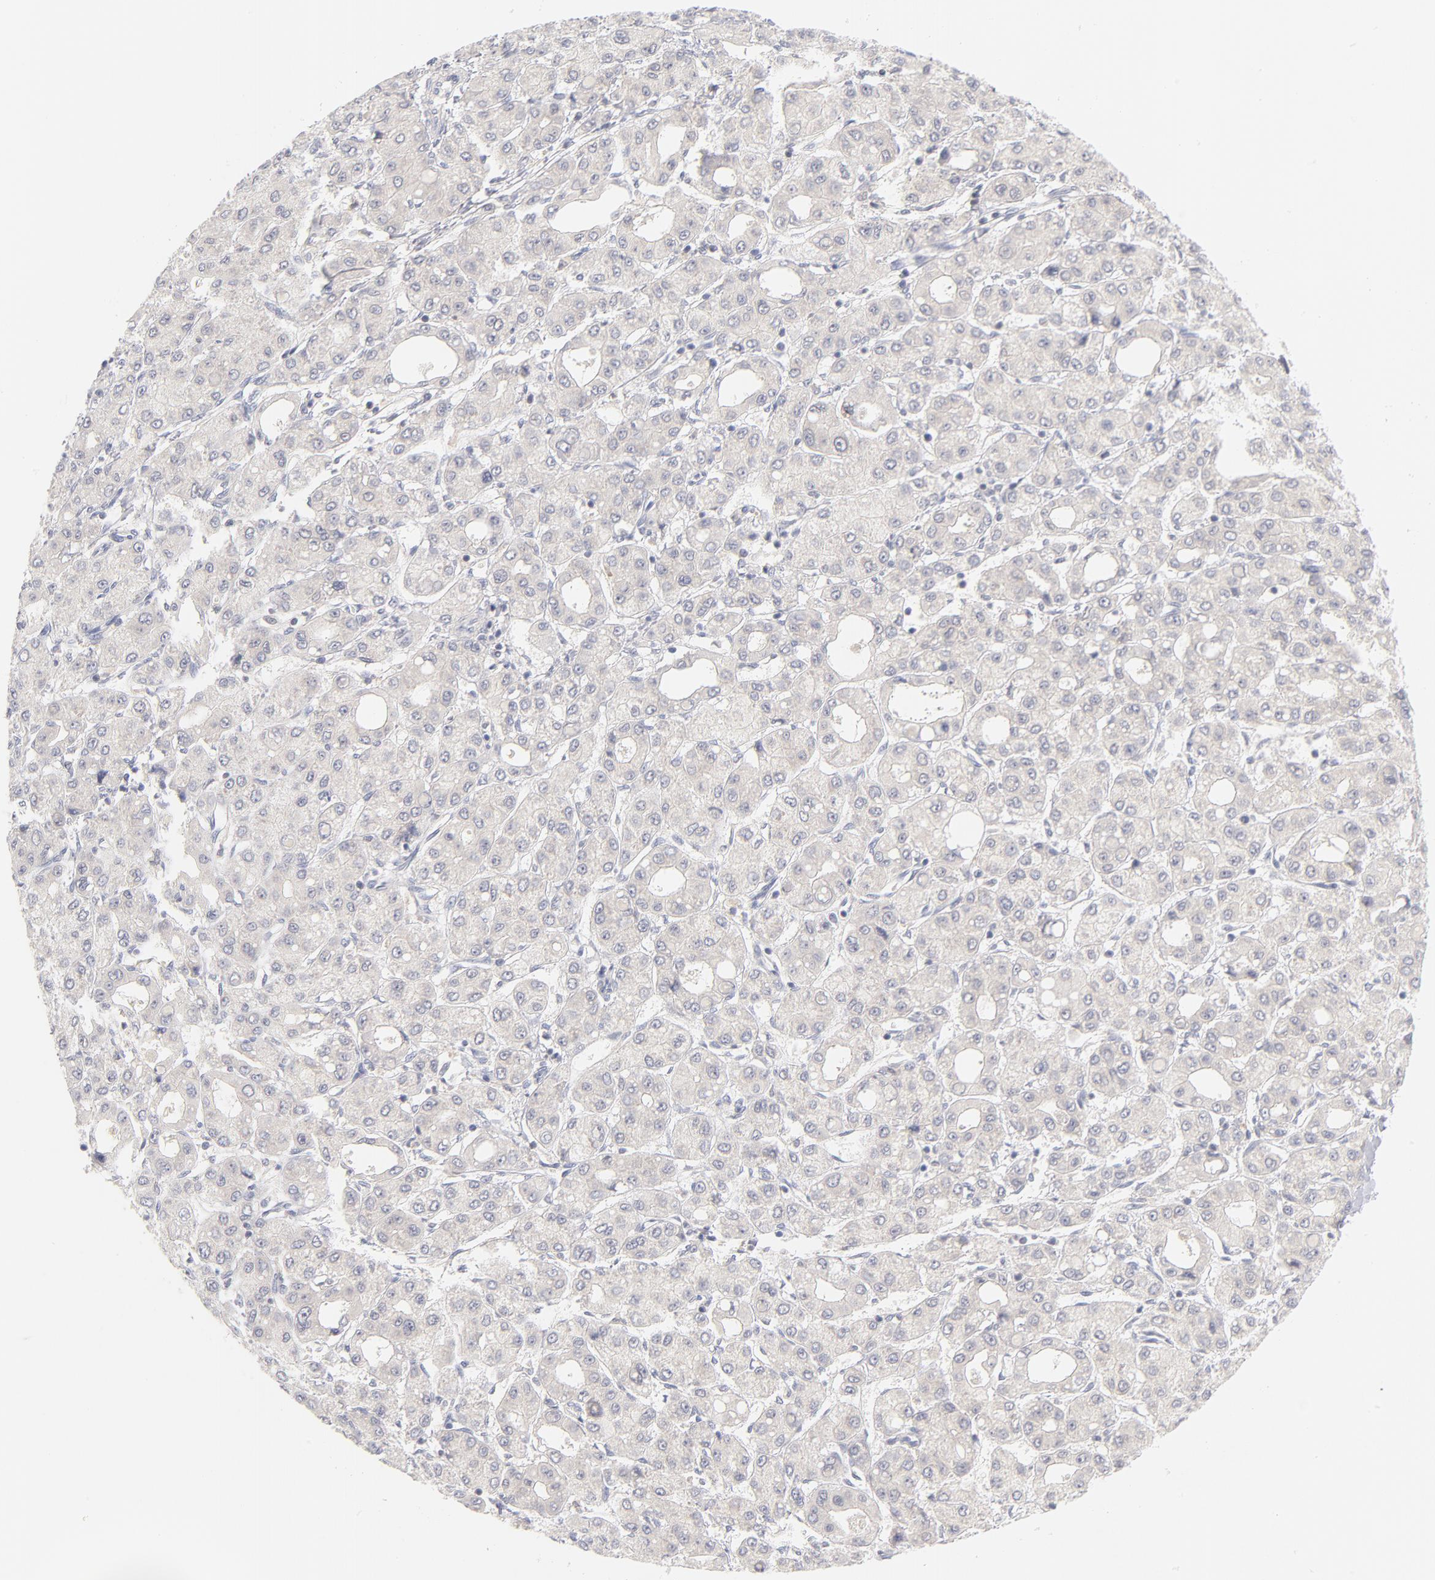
{"staining": {"intensity": "negative", "quantity": "none", "location": "none"}, "tissue": "liver cancer", "cell_type": "Tumor cells", "image_type": "cancer", "snomed": [{"axis": "morphology", "description": "Carcinoma, Hepatocellular, NOS"}, {"axis": "topography", "description": "Liver"}], "caption": "This is an immunohistochemistry histopathology image of hepatocellular carcinoma (liver). There is no expression in tumor cells.", "gene": "CASP6", "patient": {"sex": "male", "age": 69}}